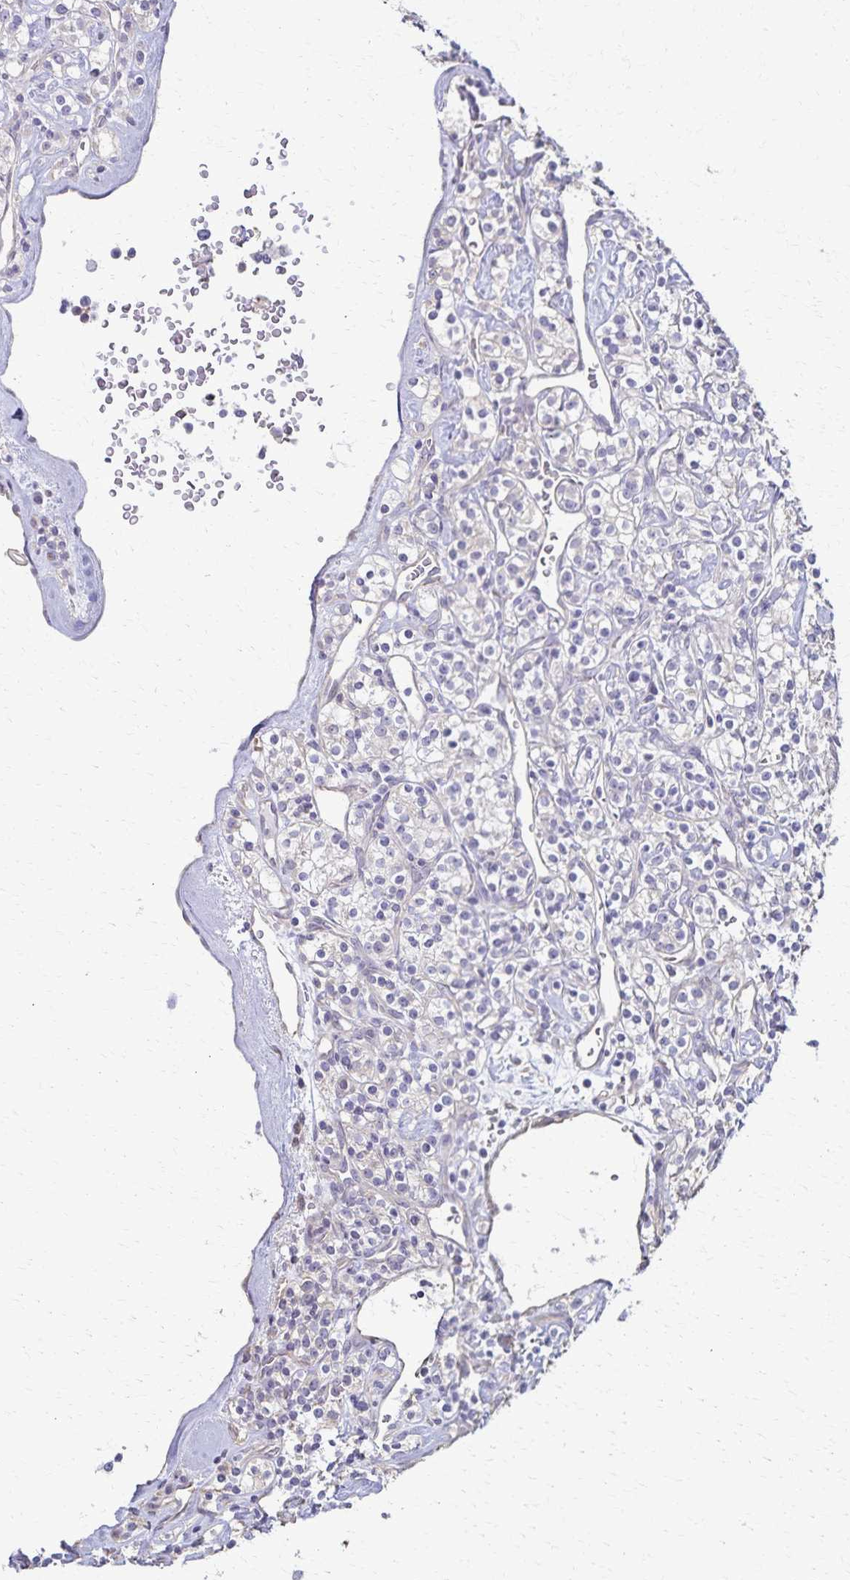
{"staining": {"intensity": "negative", "quantity": "none", "location": "none"}, "tissue": "renal cancer", "cell_type": "Tumor cells", "image_type": "cancer", "snomed": [{"axis": "morphology", "description": "Adenocarcinoma, NOS"}, {"axis": "topography", "description": "Kidney"}], "caption": "There is no significant expression in tumor cells of renal adenocarcinoma. (Immunohistochemistry, brightfield microscopy, high magnification).", "gene": "KISS1", "patient": {"sex": "male", "age": 77}}